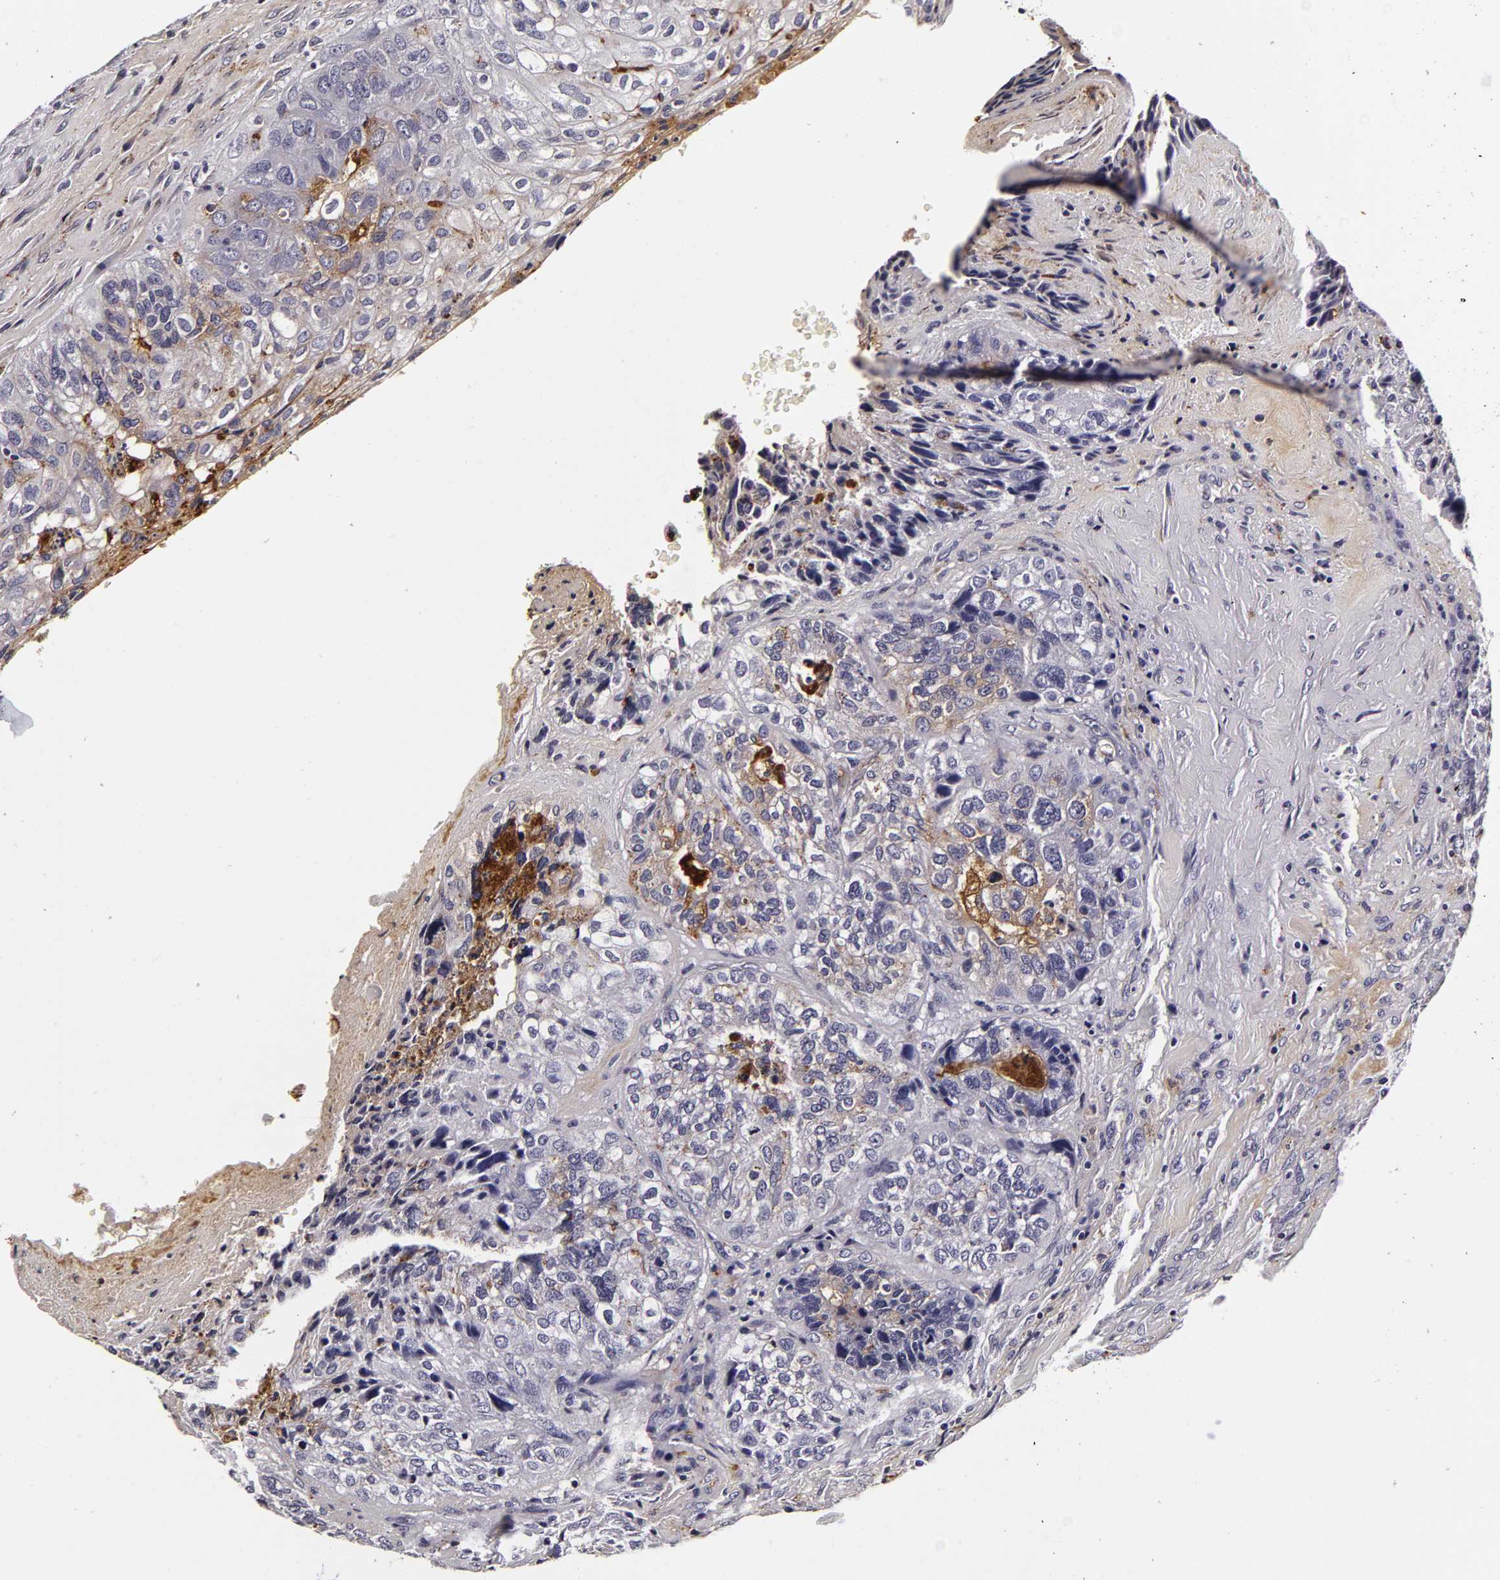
{"staining": {"intensity": "negative", "quantity": "none", "location": "none"}, "tissue": "breast cancer", "cell_type": "Tumor cells", "image_type": "cancer", "snomed": [{"axis": "morphology", "description": "Neoplasm, malignant, NOS"}, {"axis": "topography", "description": "Breast"}], "caption": "Histopathology image shows no protein staining in tumor cells of breast cancer tissue.", "gene": "LGALS3BP", "patient": {"sex": "female", "age": 50}}